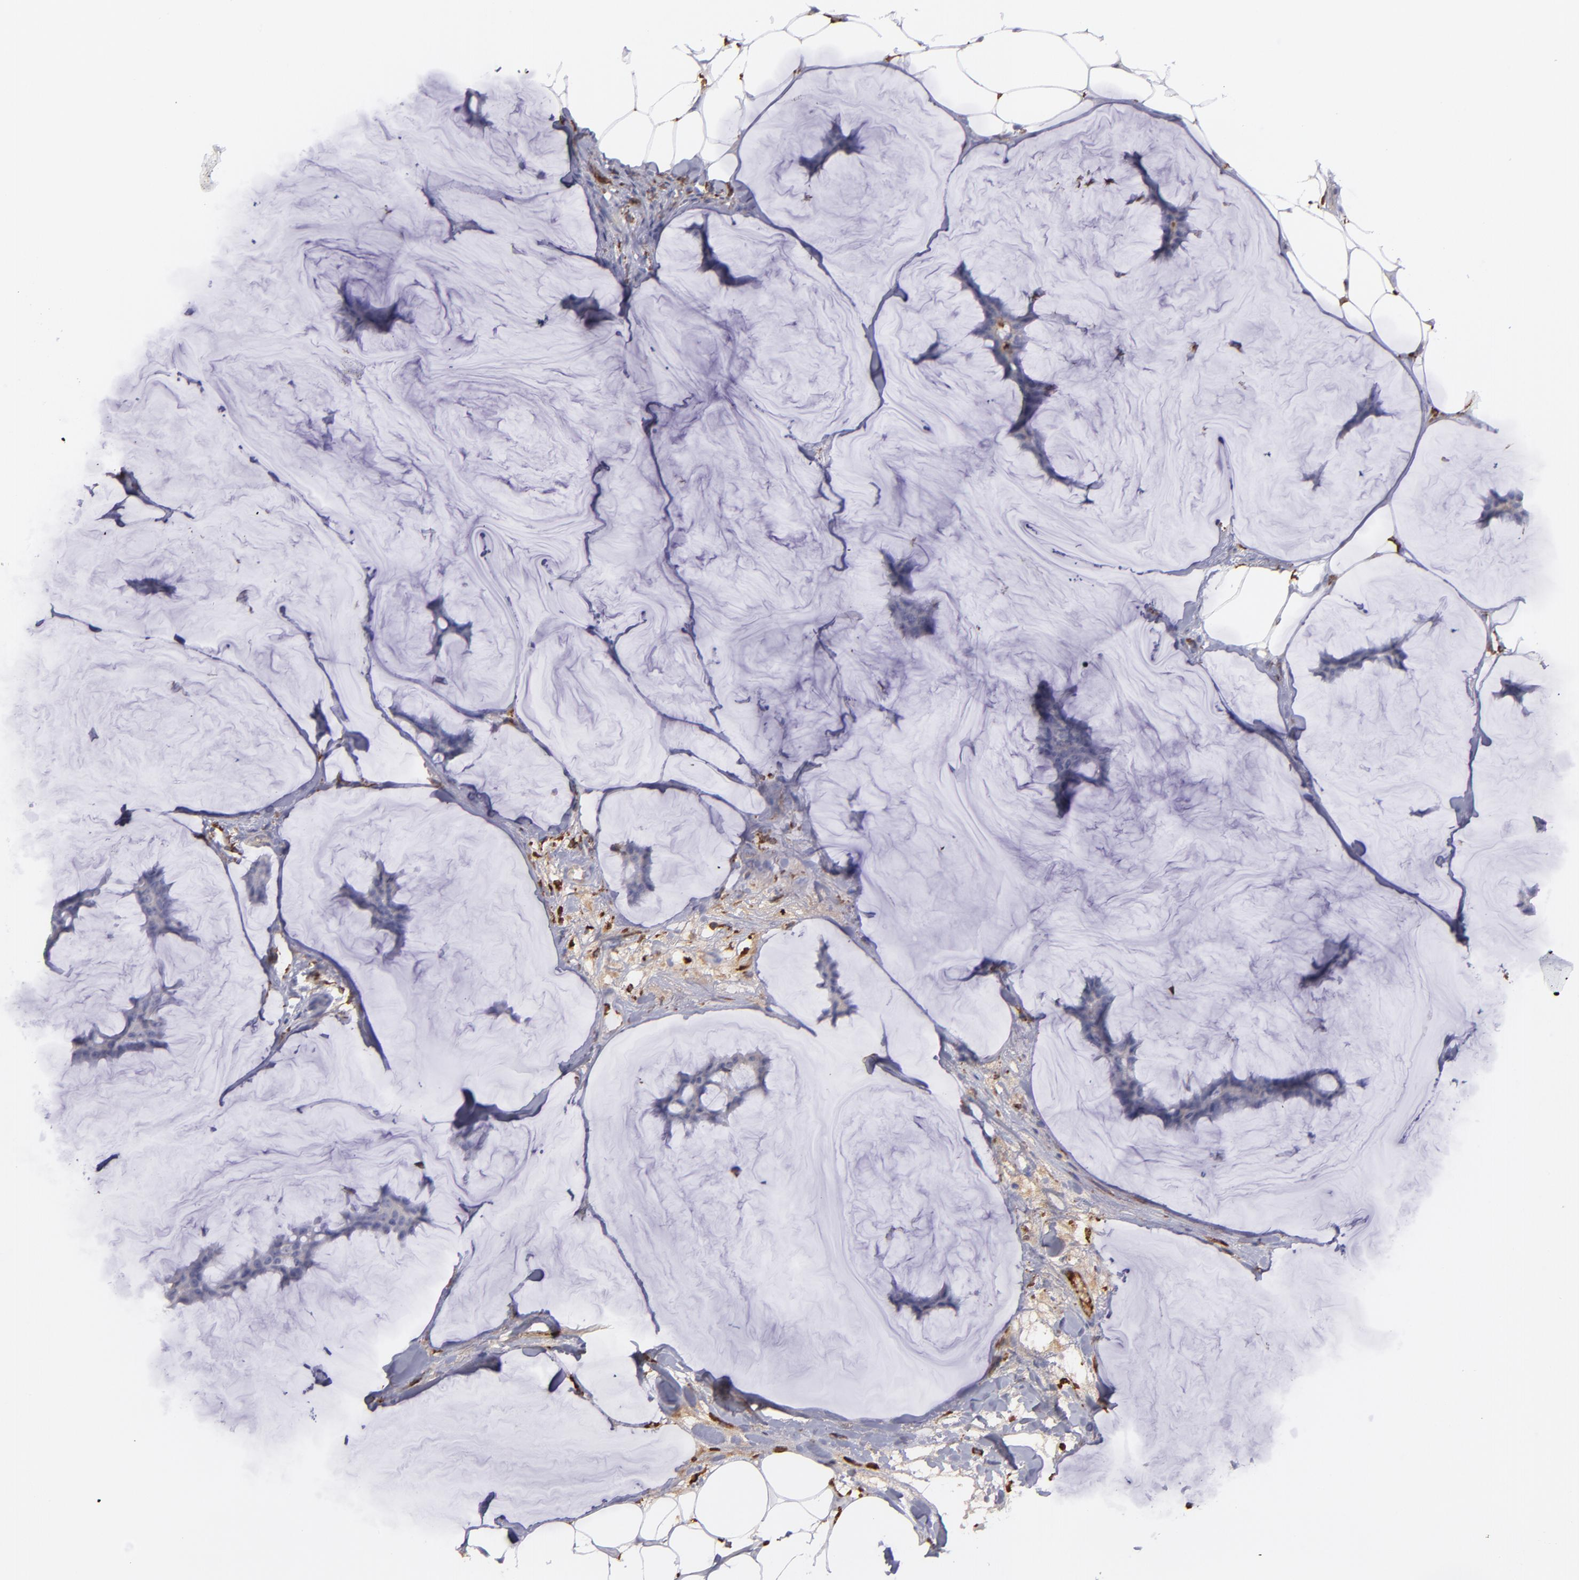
{"staining": {"intensity": "weak", "quantity": "25%-75%", "location": "cytoplasmic/membranous"}, "tissue": "breast cancer", "cell_type": "Tumor cells", "image_type": "cancer", "snomed": [{"axis": "morphology", "description": "Duct carcinoma"}, {"axis": "topography", "description": "Breast"}], "caption": "Immunohistochemistry (IHC) of intraductal carcinoma (breast) exhibits low levels of weak cytoplasmic/membranous expression in approximately 25%-75% of tumor cells.", "gene": "C1QA", "patient": {"sex": "female", "age": 93}}